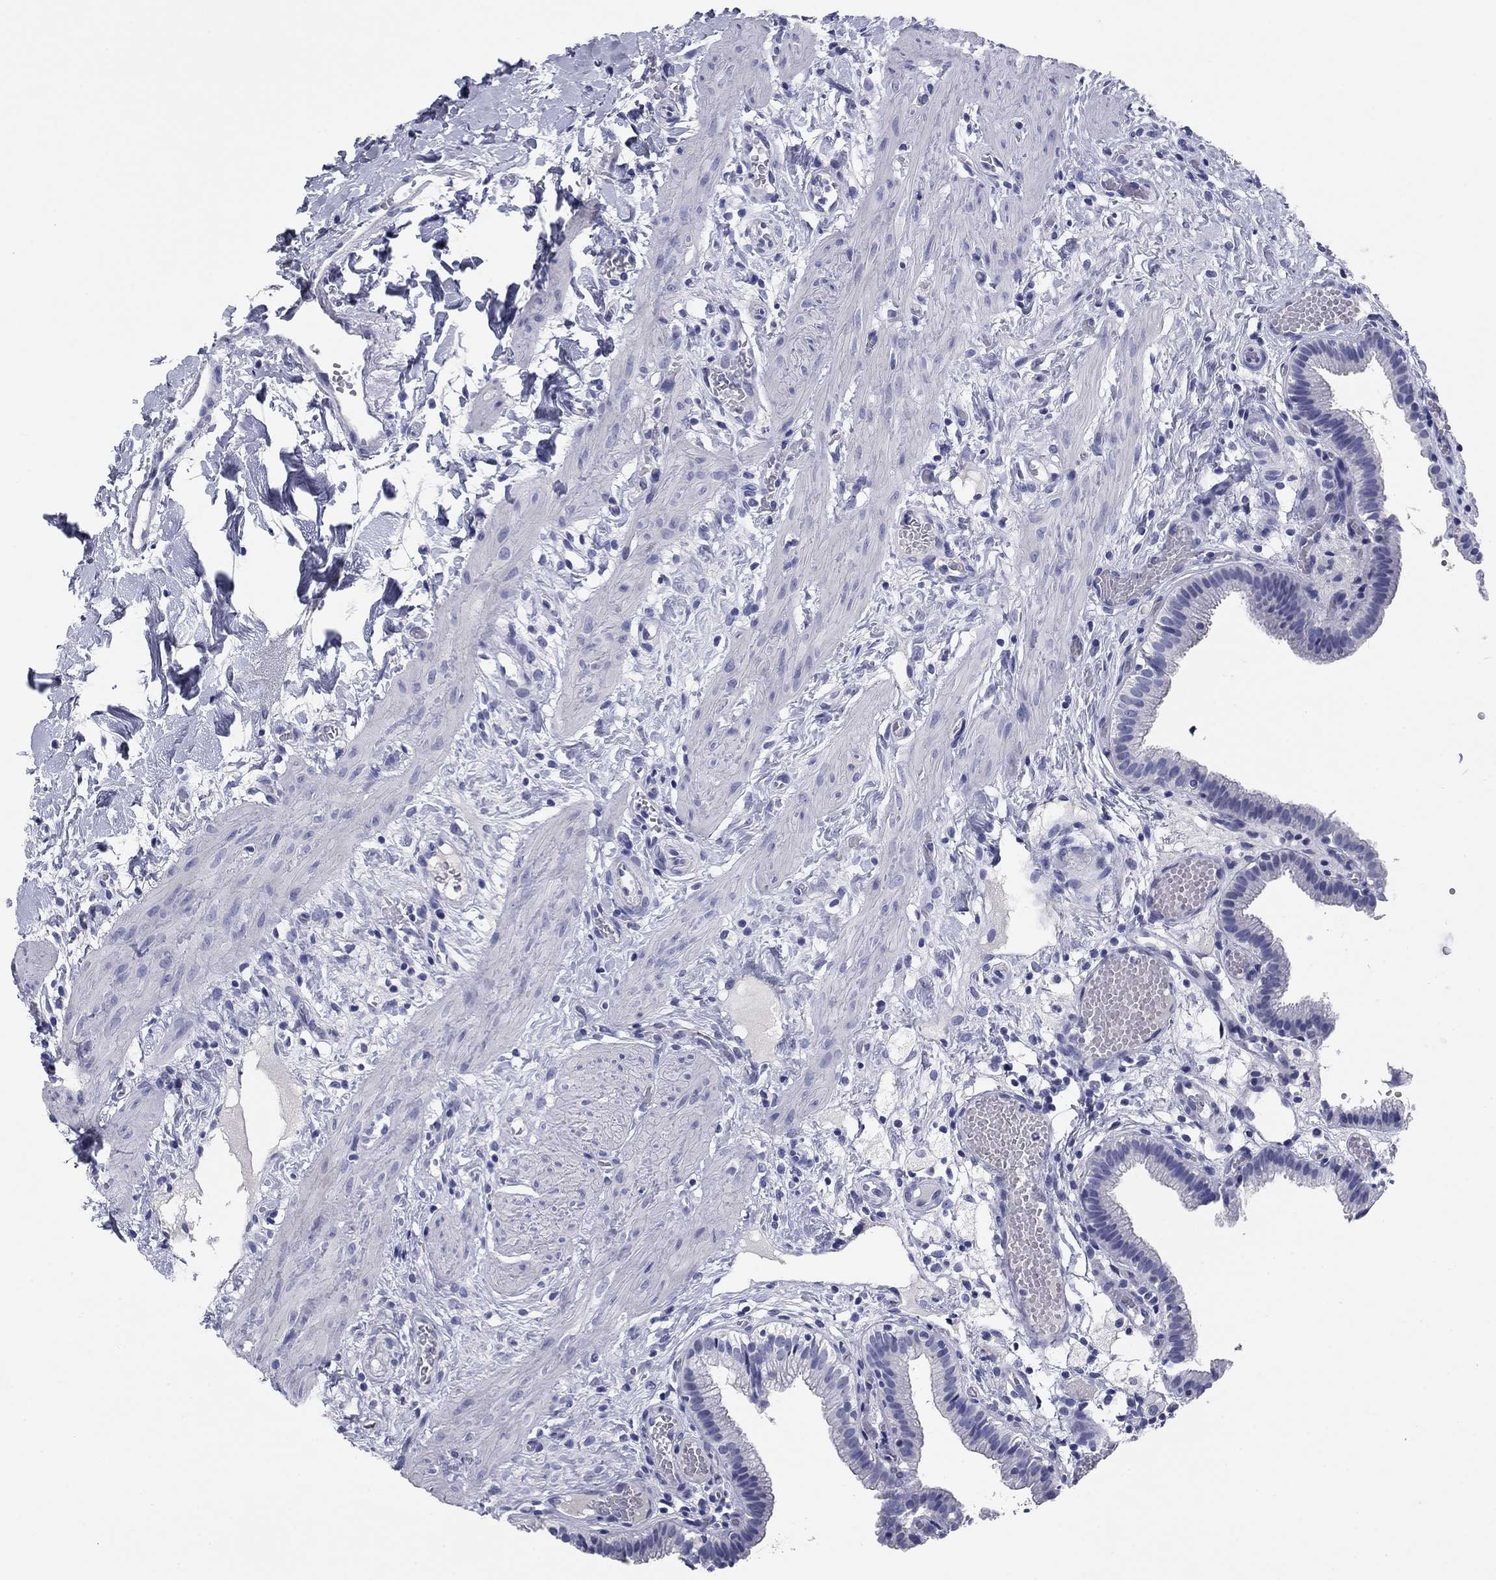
{"staining": {"intensity": "negative", "quantity": "none", "location": "none"}, "tissue": "gallbladder", "cell_type": "Glandular cells", "image_type": "normal", "snomed": [{"axis": "morphology", "description": "Normal tissue, NOS"}, {"axis": "topography", "description": "Gallbladder"}], "caption": "A high-resolution image shows immunohistochemistry staining of unremarkable gallbladder, which exhibits no significant staining in glandular cells.", "gene": "KCNH1", "patient": {"sex": "female", "age": 24}}